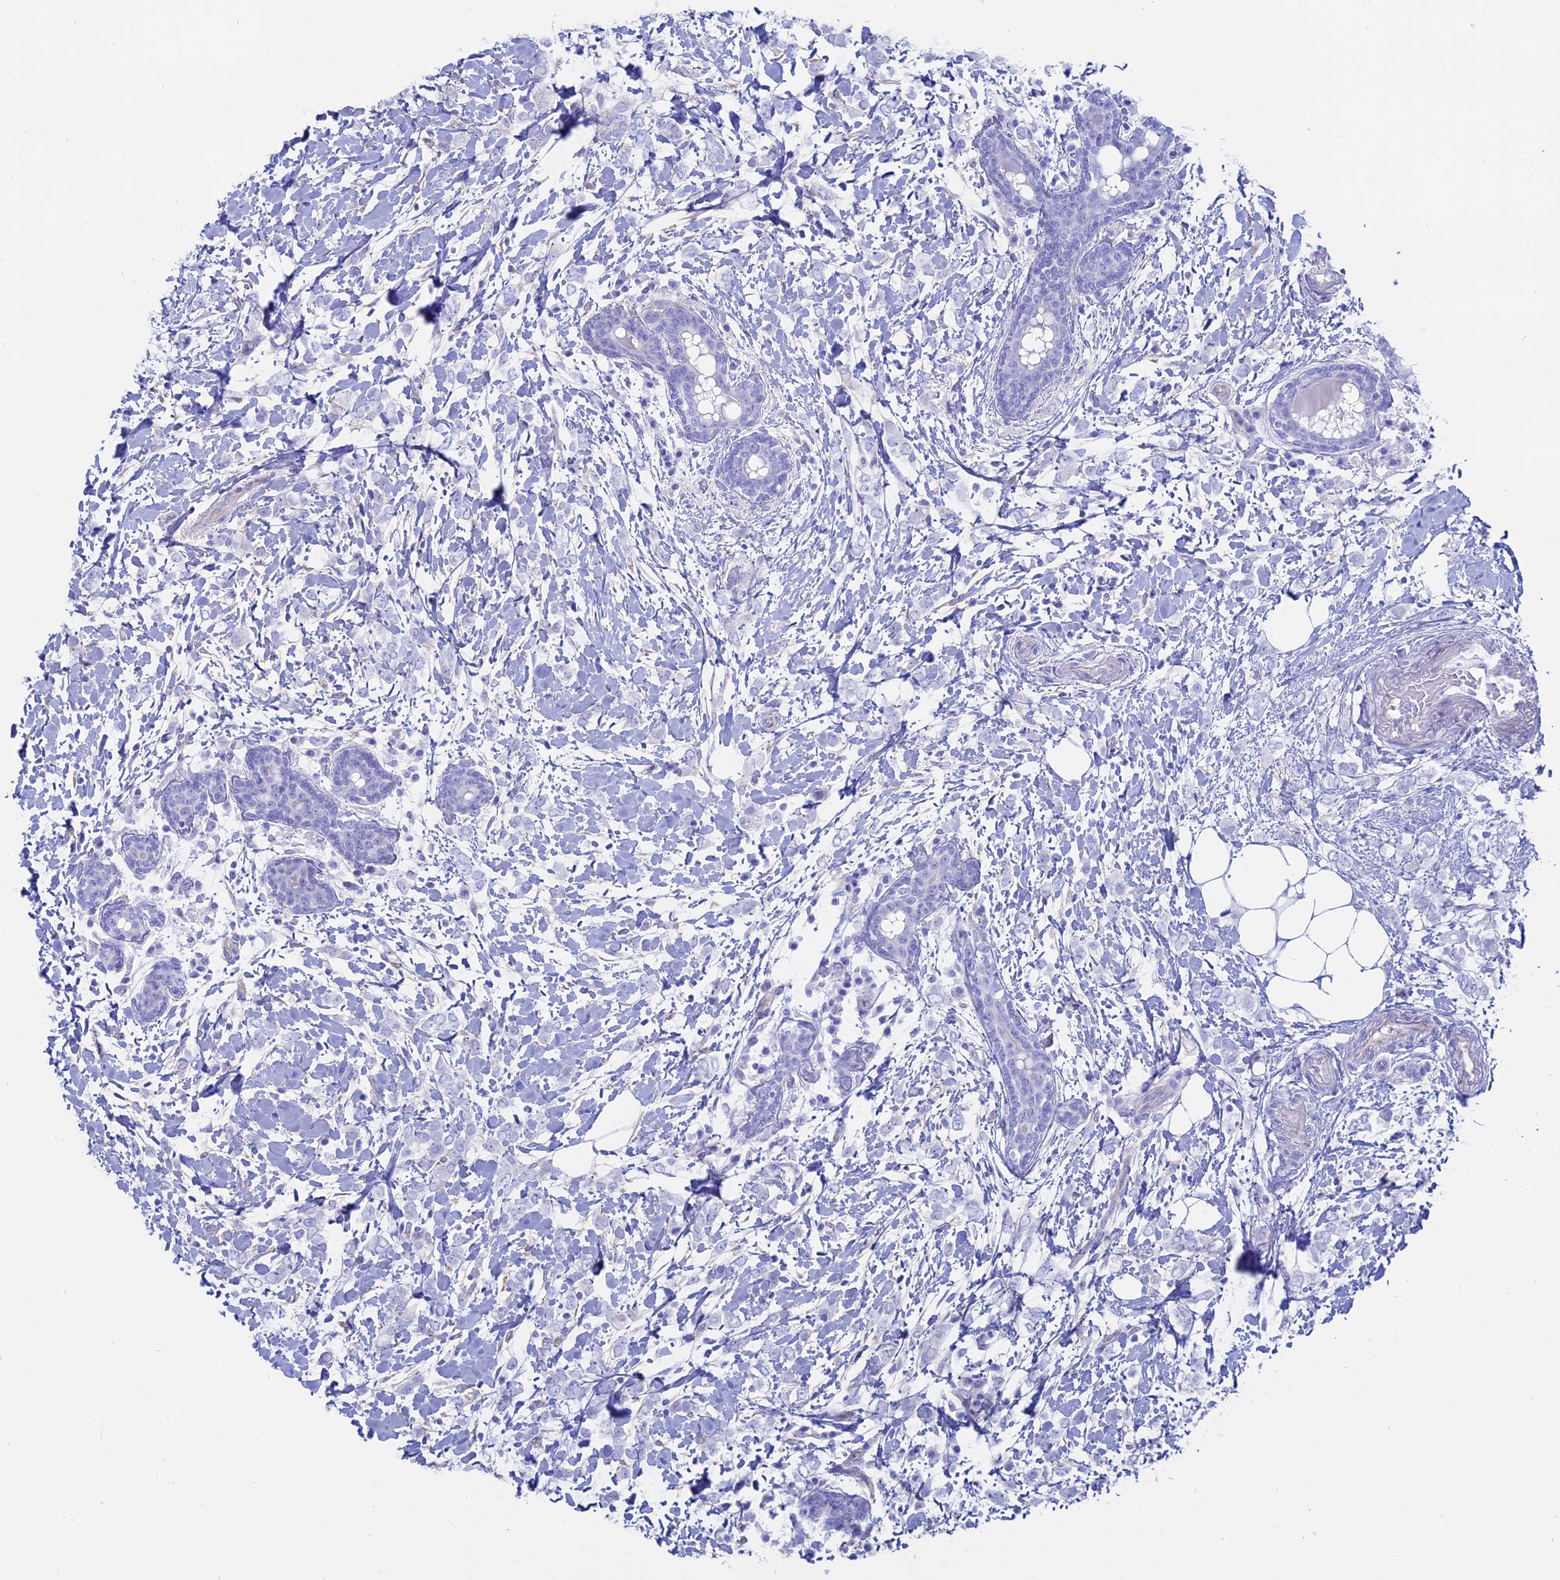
{"staining": {"intensity": "negative", "quantity": "none", "location": "none"}, "tissue": "breast cancer", "cell_type": "Tumor cells", "image_type": "cancer", "snomed": [{"axis": "morphology", "description": "Normal tissue, NOS"}, {"axis": "morphology", "description": "Lobular carcinoma"}, {"axis": "topography", "description": "Breast"}], "caption": "High power microscopy histopathology image of an immunohistochemistry (IHC) photomicrograph of breast lobular carcinoma, revealing no significant expression in tumor cells.", "gene": "OR2AE1", "patient": {"sex": "female", "age": 47}}